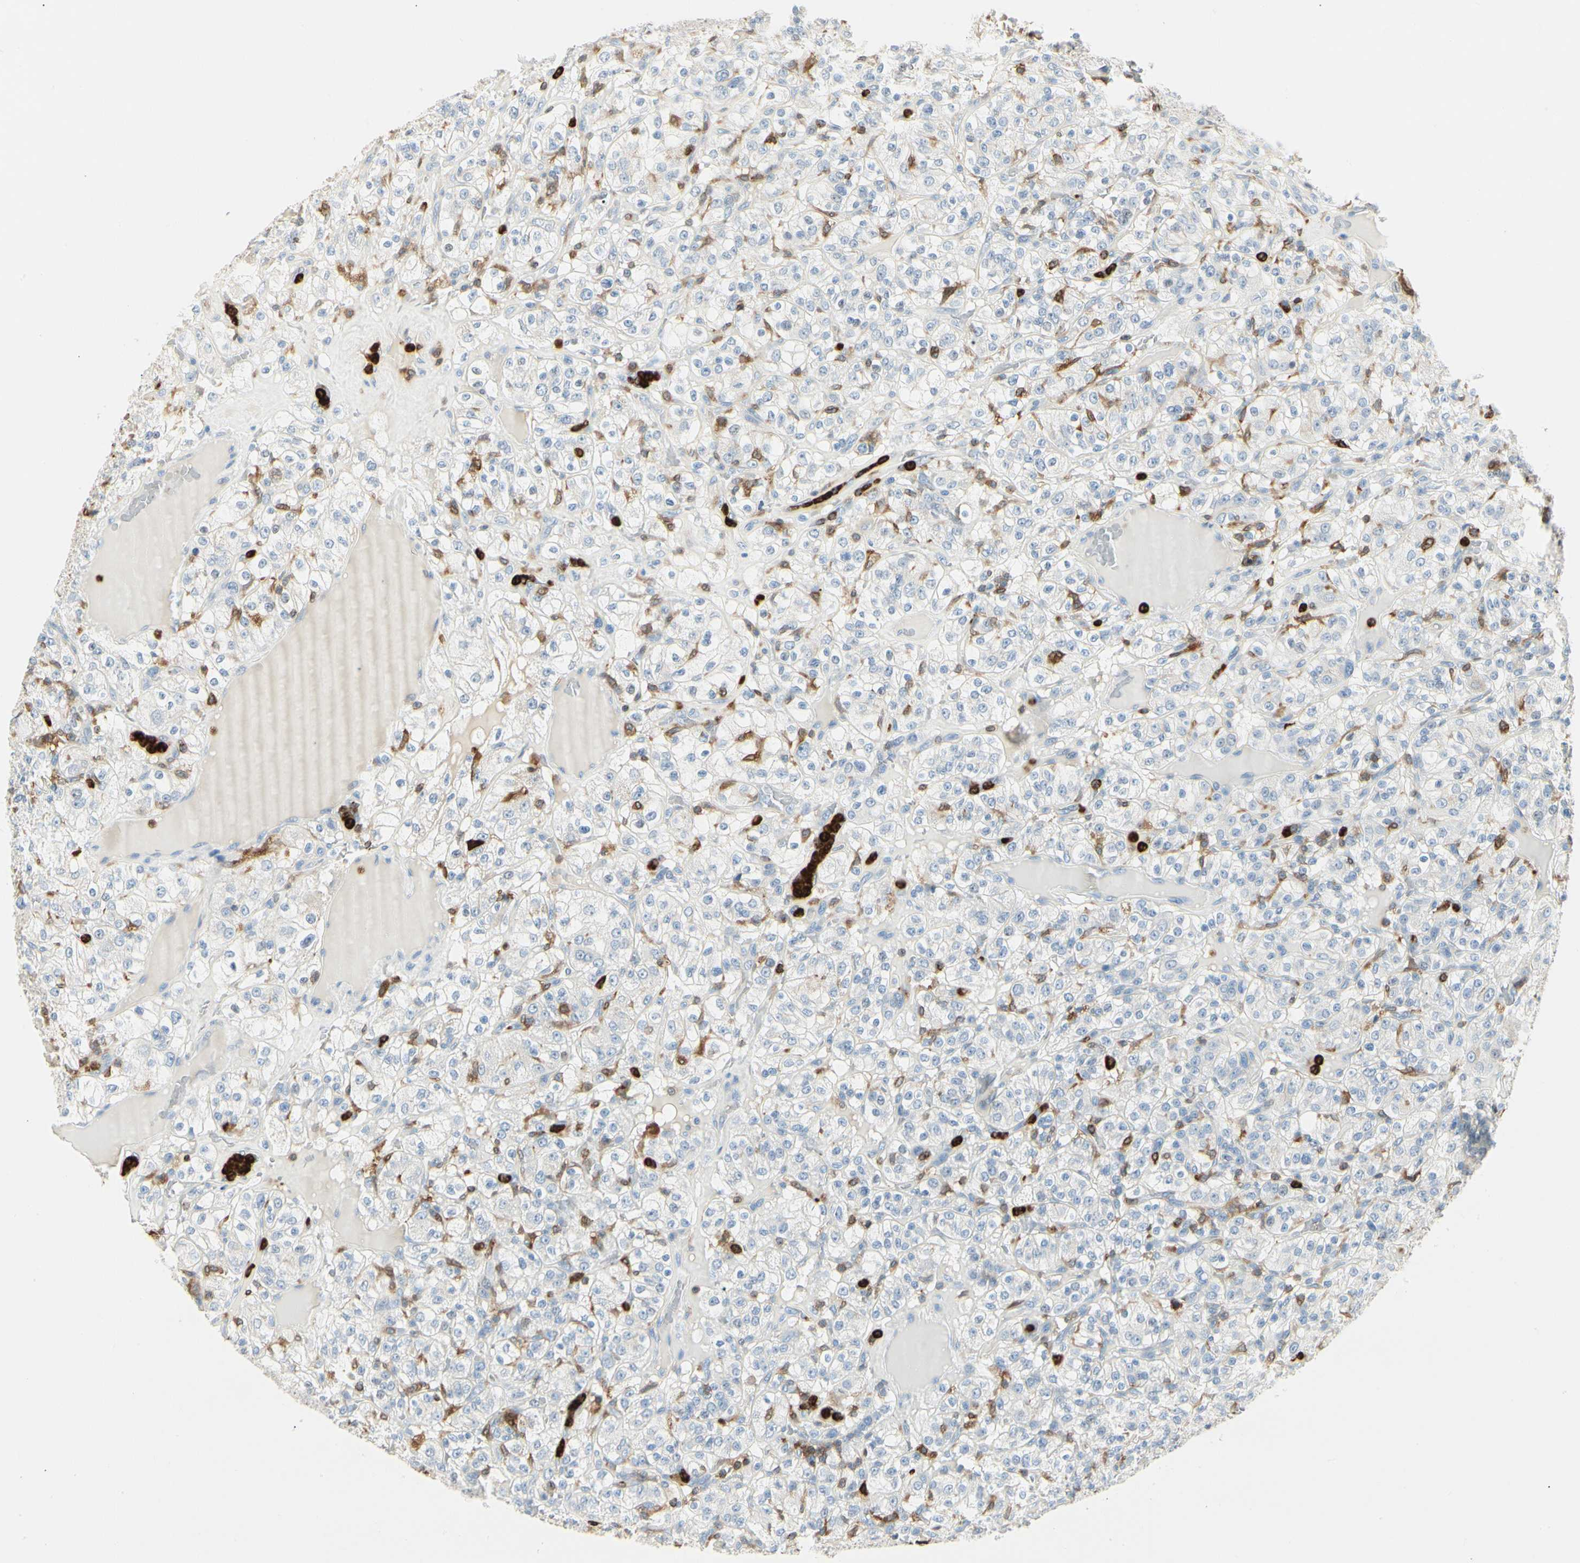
{"staining": {"intensity": "negative", "quantity": "none", "location": "none"}, "tissue": "renal cancer", "cell_type": "Tumor cells", "image_type": "cancer", "snomed": [{"axis": "morphology", "description": "Normal tissue, NOS"}, {"axis": "morphology", "description": "Adenocarcinoma, NOS"}, {"axis": "topography", "description": "Kidney"}], "caption": "IHC photomicrograph of human renal adenocarcinoma stained for a protein (brown), which exhibits no expression in tumor cells.", "gene": "ITGB2", "patient": {"sex": "female", "age": 72}}